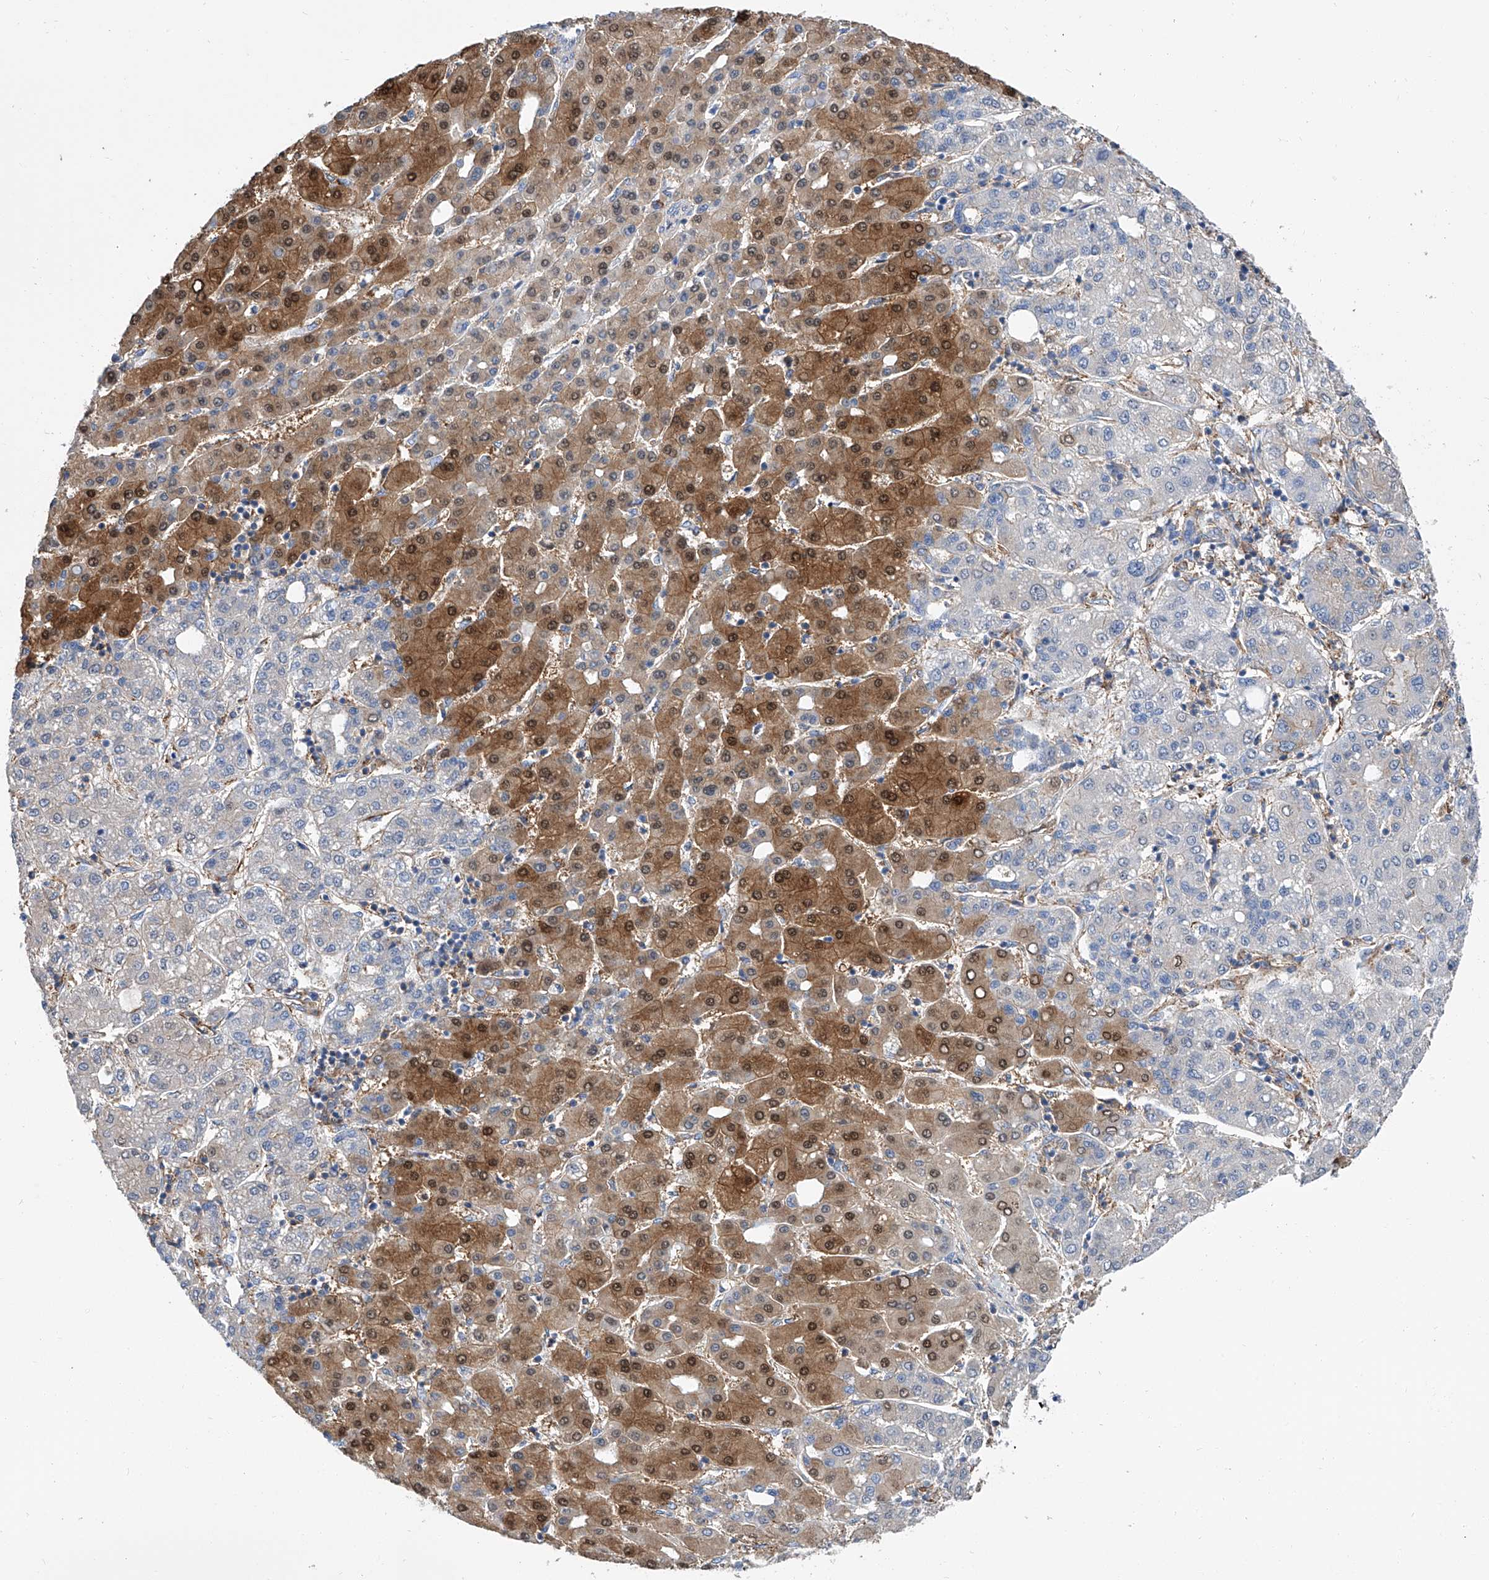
{"staining": {"intensity": "moderate", "quantity": "25%-75%", "location": "cytoplasmic/membranous,nuclear"}, "tissue": "liver cancer", "cell_type": "Tumor cells", "image_type": "cancer", "snomed": [{"axis": "morphology", "description": "Carcinoma, Hepatocellular, NOS"}, {"axis": "topography", "description": "Liver"}], "caption": "Liver cancer (hepatocellular carcinoma) stained with a brown dye displays moderate cytoplasmic/membranous and nuclear positive staining in approximately 25%-75% of tumor cells.", "gene": "GPT", "patient": {"sex": "male", "age": 65}}